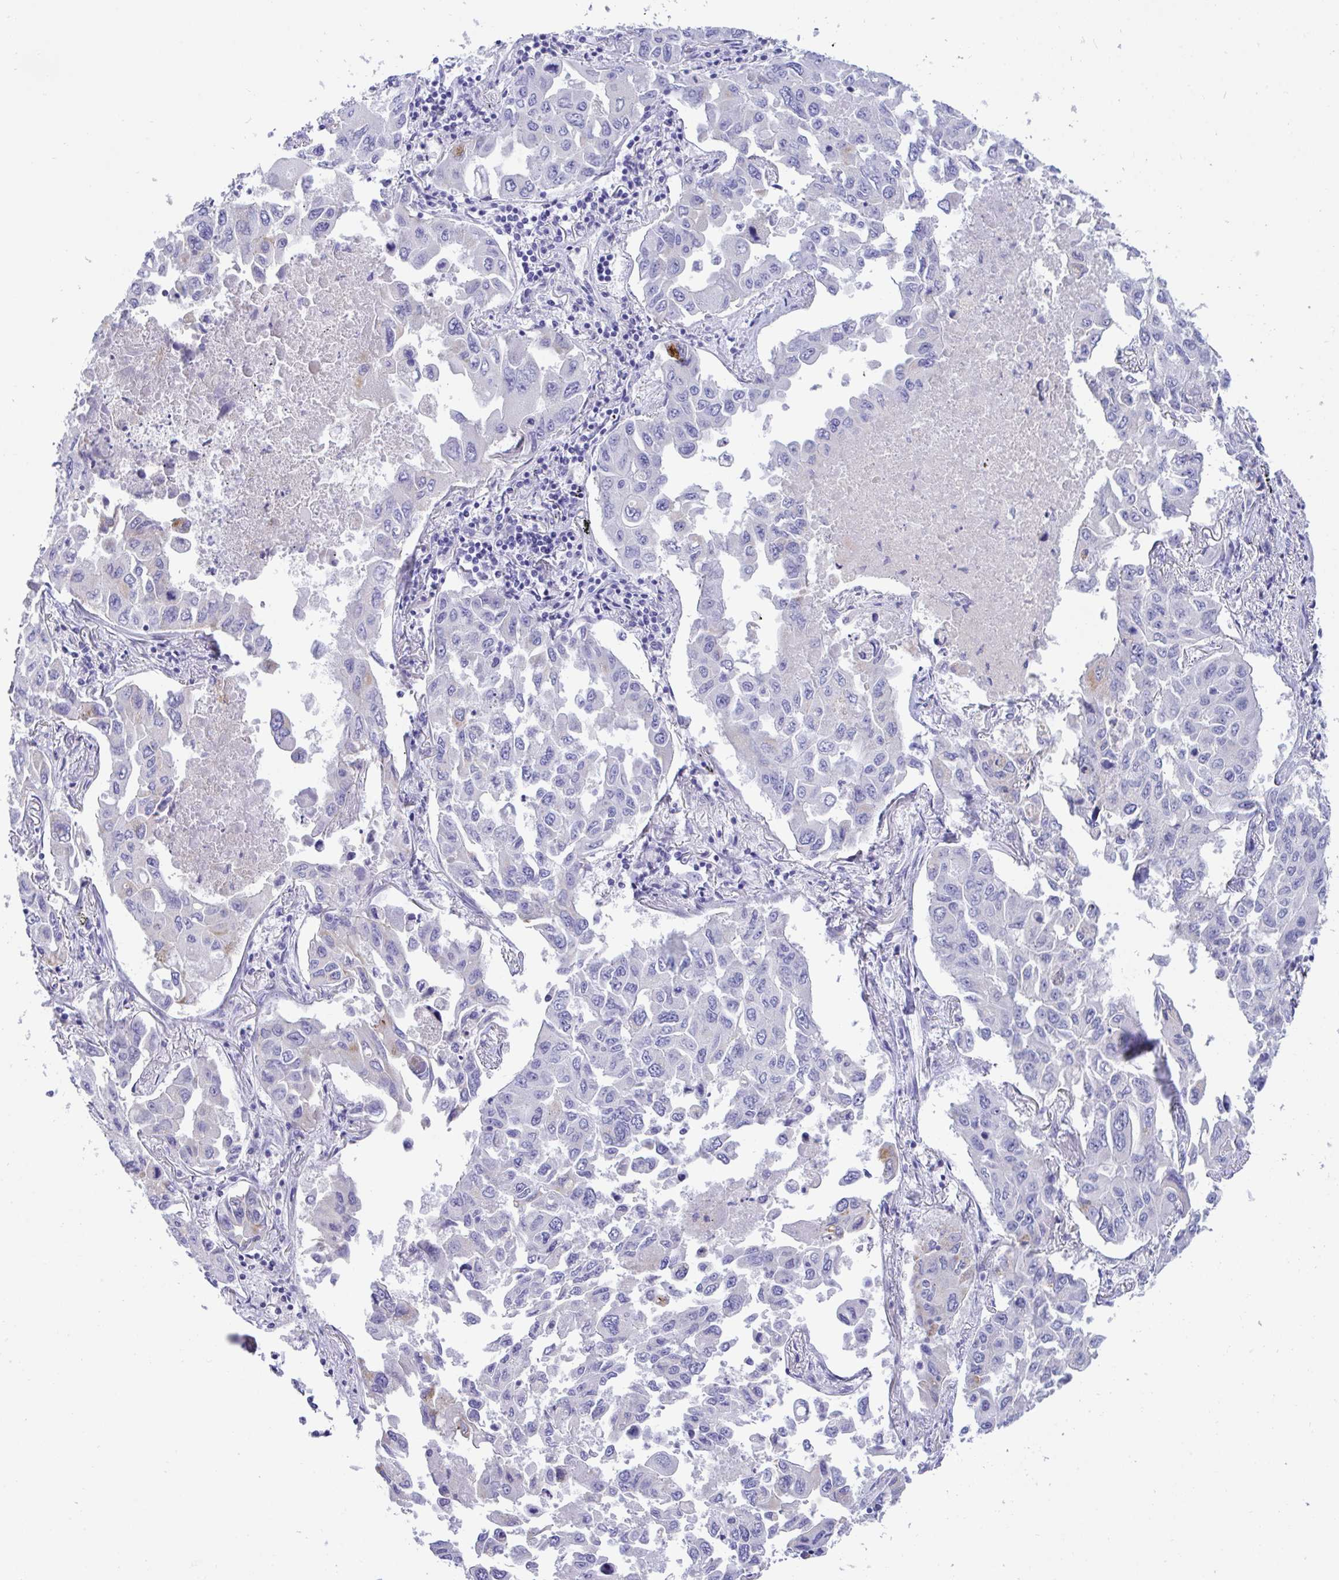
{"staining": {"intensity": "weak", "quantity": "<25%", "location": "cytoplasmic/membranous"}, "tissue": "lung cancer", "cell_type": "Tumor cells", "image_type": "cancer", "snomed": [{"axis": "morphology", "description": "Adenocarcinoma, NOS"}, {"axis": "topography", "description": "Lung"}], "caption": "A high-resolution photomicrograph shows IHC staining of adenocarcinoma (lung), which reveals no significant expression in tumor cells. The staining is performed using DAB brown chromogen with nuclei counter-stained in using hematoxylin.", "gene": "TMEM106B", "patient": {"sex": "male", "age": 64}}